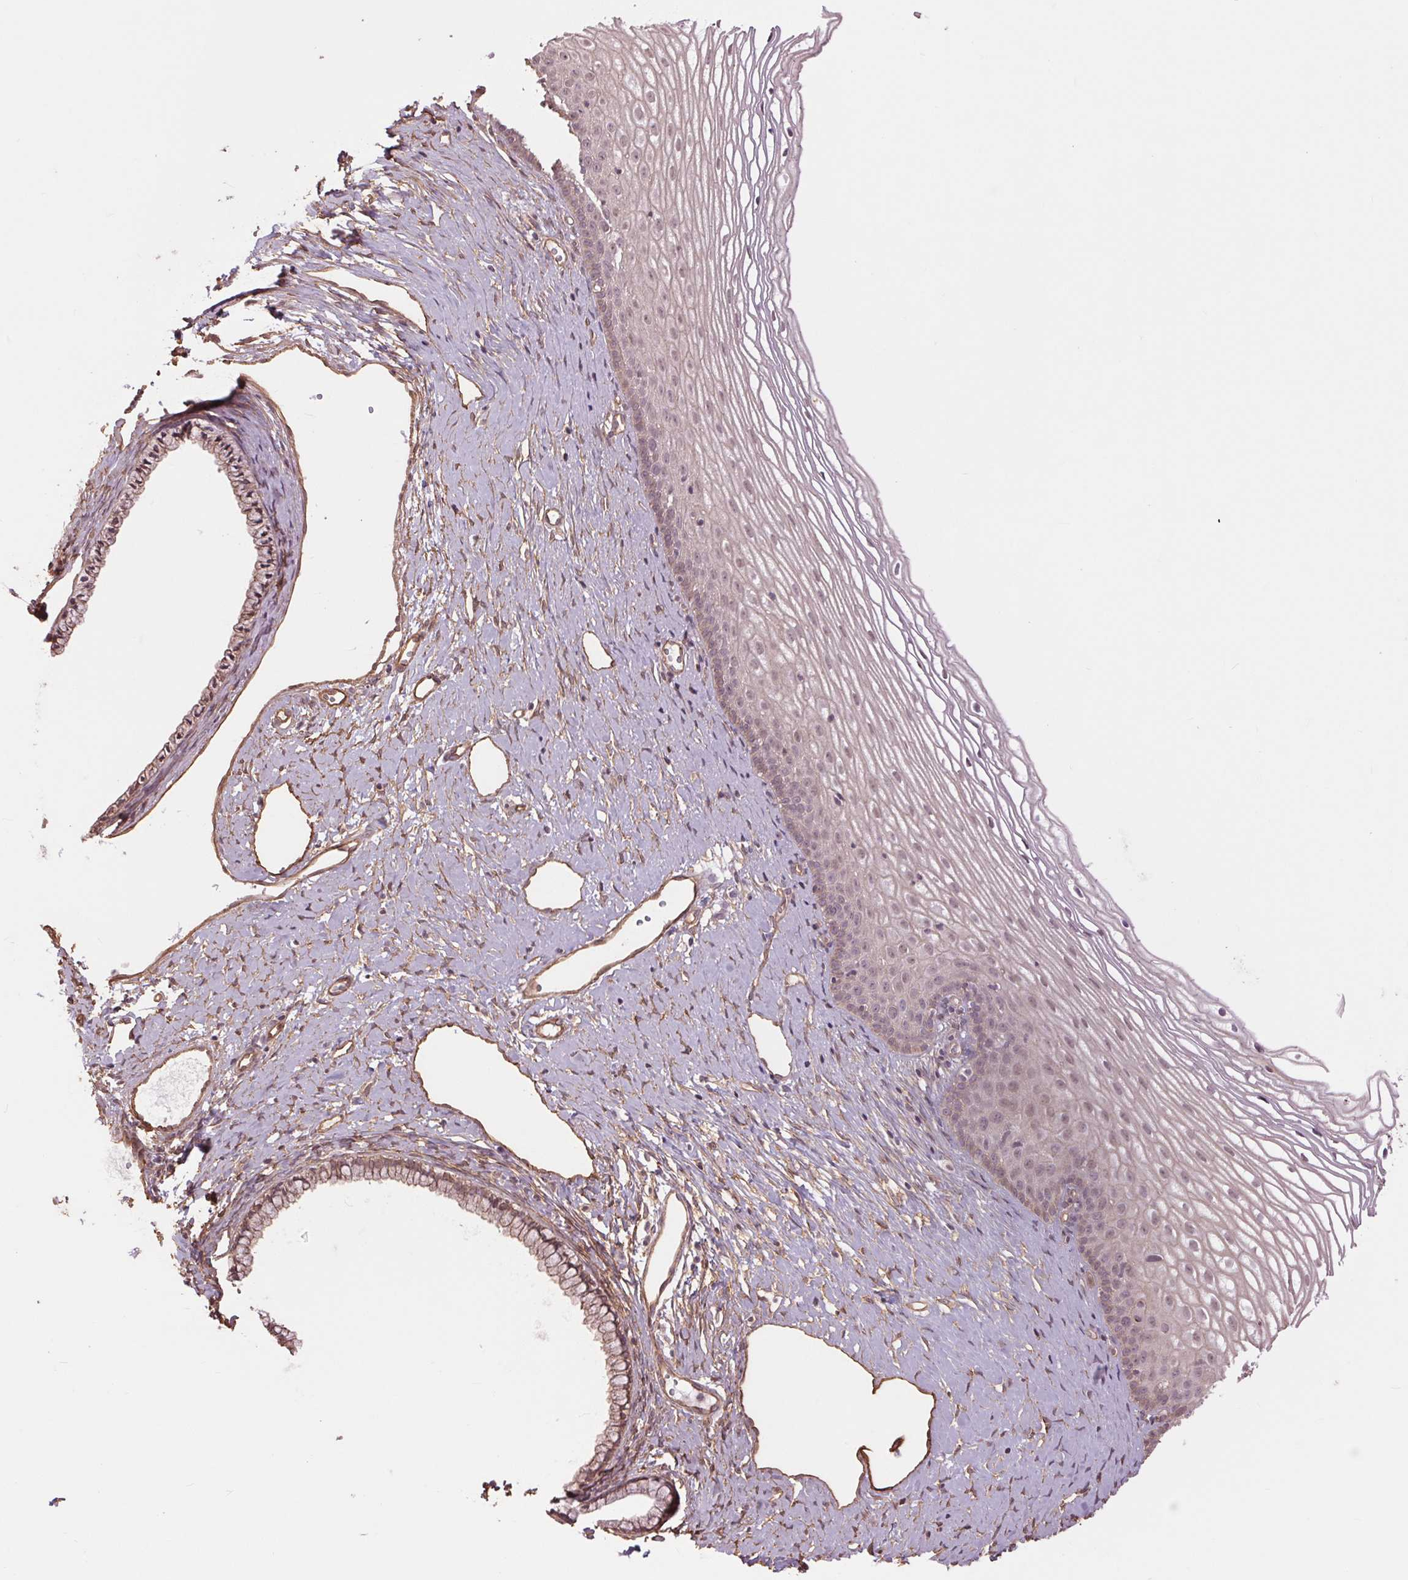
{"staining": {"intensity": "weak", "quantity": "25%-75%", "location": "cytoplasmic/membranous,nuclear"}, "tissue": "cervix", "cell_type": "Glandular cells", "image_type": "normal", "snomed": [{"axis": "morphology", "description": "Normal tissue, NOS"}, {"axis": "topography", "description": "Cervix"}], "caption": "Glandular cells display low levels of weak cytoplasmic/membranous,nuclear positivity in about 25%-75% of cells in unremarkable cervix.", "gene": "PALM", "patient": {"sex": "female", "age": 40}}